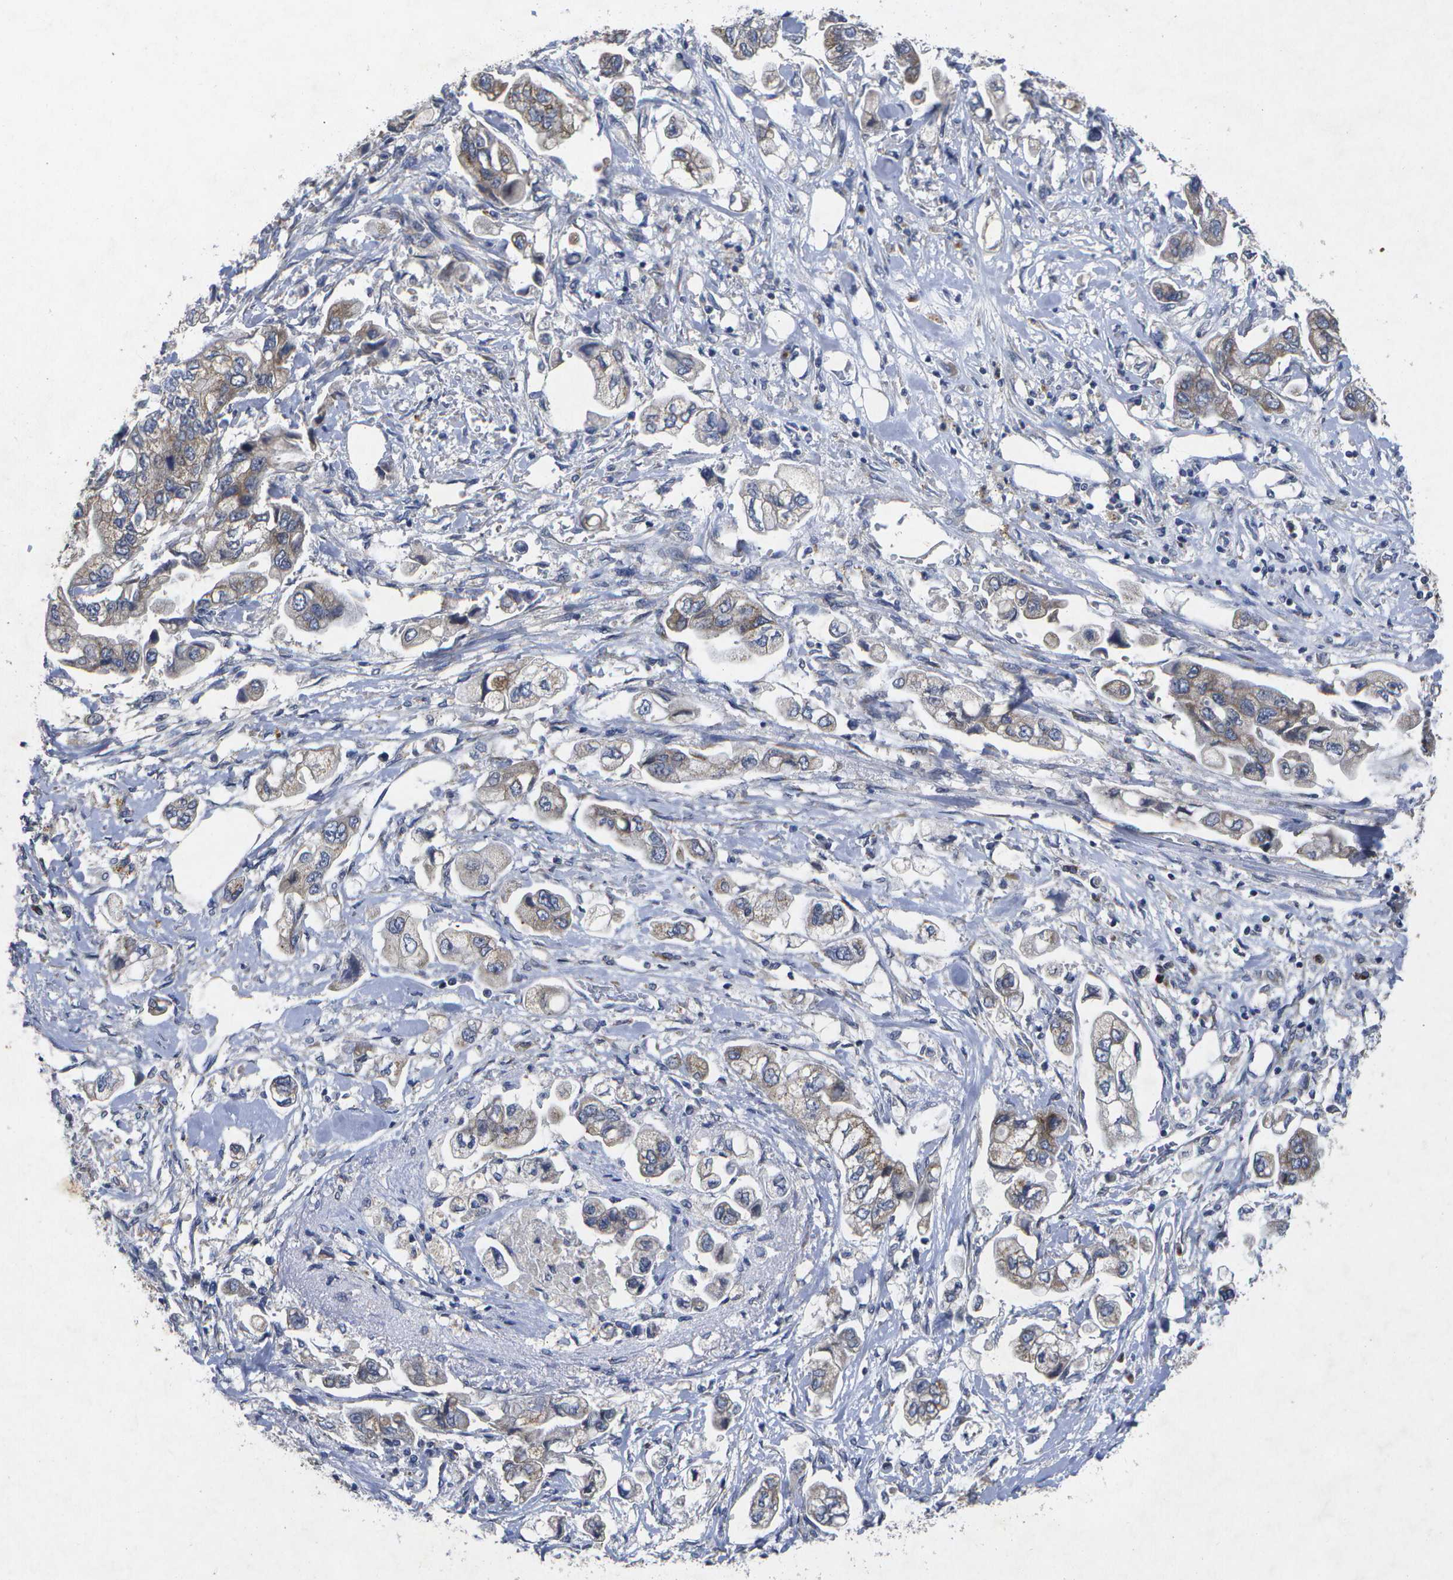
{"staining": {"intensity": "weak", "quantity": "<25%", "location": "cytoplasmic/membranous"}, "tissue": "stomach cancer", "cell_type": "Tumor cells", "image_type": "cancer", "snomed": [{"axis": "morphology", "description": "Adenocarcinoma, NOS"}, {"axis": "topography", "description": "Stomach"}], "caption": "Tumor cells are negative for brown protein staining in adenocarcinoma (stomach).", "gene": "KDELR1", "patient": {"sex": "male", "age": 62}}